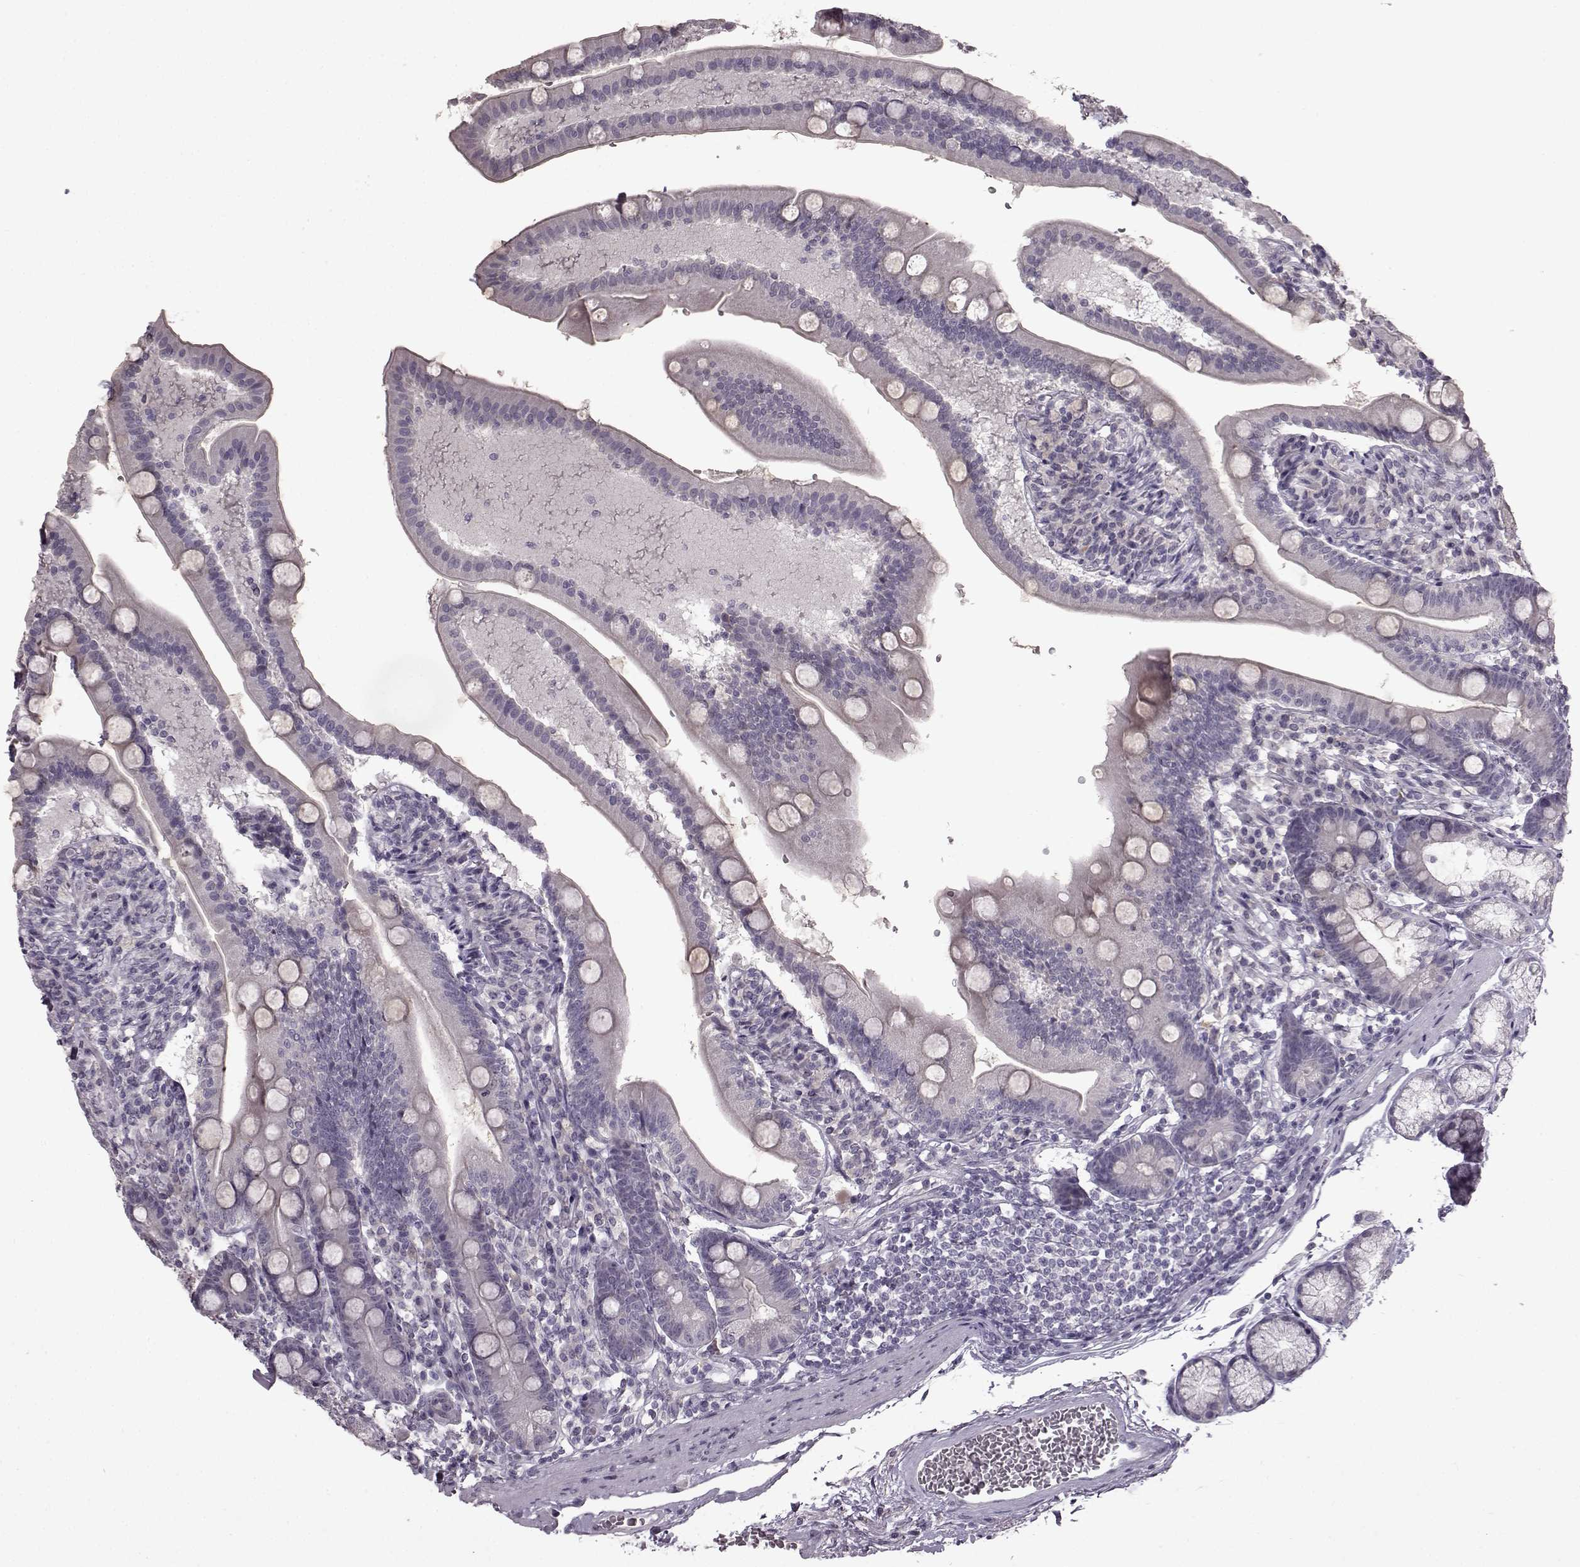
{"staining": {"intensity": "negative", "quantity": "none", "location": "none"}, "tissue": "duodenum", "cell_type": "Glandular cells", "image_type": "normal", "snomed": [{"axis": "morphology", "description": "Normal tissue, NOS"}, {"axis": "topography", "description": "Duodenum"}], "caption": "DAB immunohistochemical staining of normal duodenum shows no significant positivity in glandular cells. (Brightfield microscopy of DAB immunohistochemistry at high magnification).", "gene": "LHB", "patient": {"sex": "female", "age": 67}}